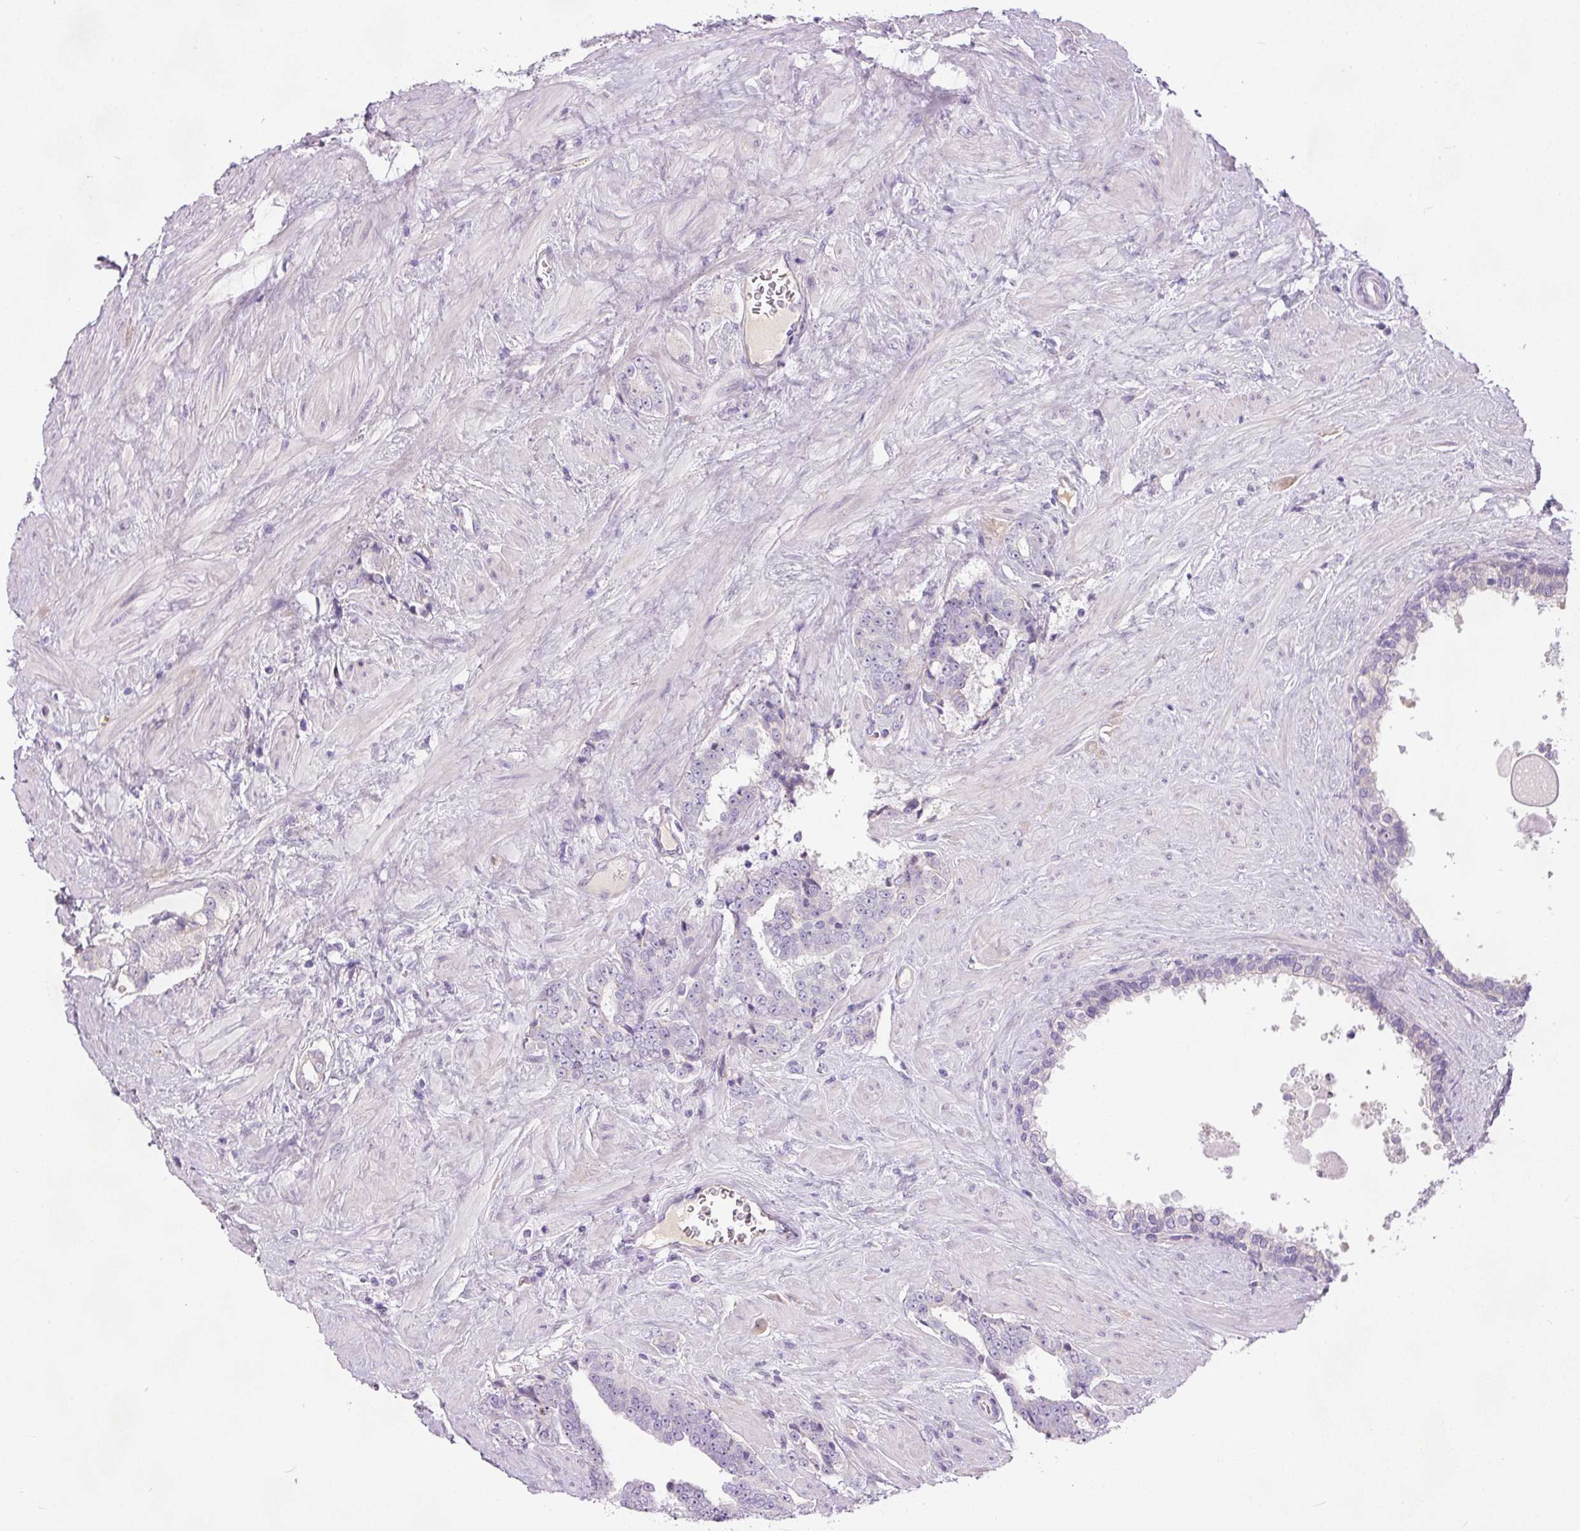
{"staining": {"intensity": "negative", "quantity": "none", "location": "none"}, "tissue": "prostate cancer", "cell_type": "Tumor cells", "image_type": "cancer", "snomed": [{"axis": "morphology", "description": "Adenocarcinoma, High grade"}, {"axis": "topography", "description": "Prostate"}], "caption": "Immunohistochemistry (IHC) of prostate cancer demonstrates no staining in tumor cells.", "gene": "KPNA5", "patient": {"sex": "male", "age": 67}}